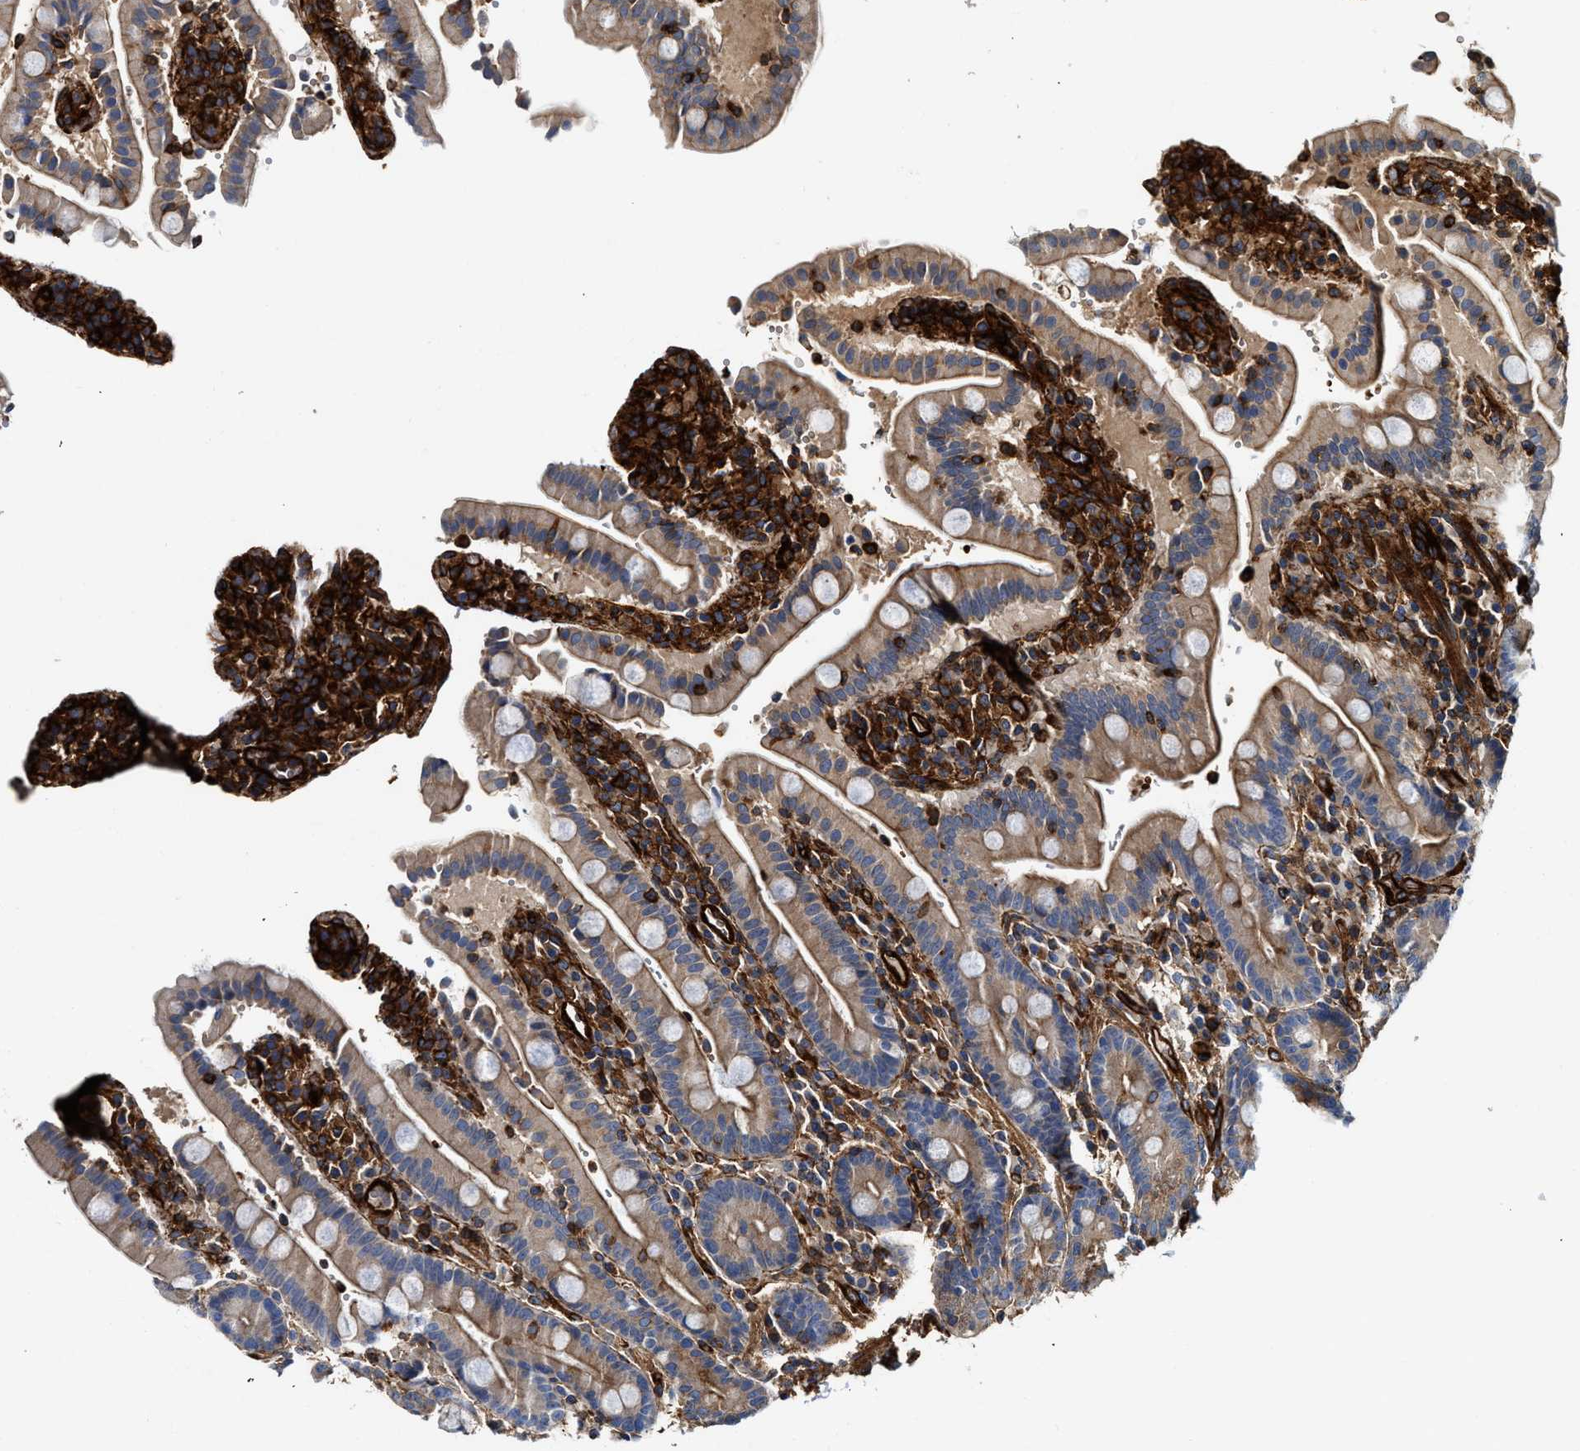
{"staining": {"intensity": "moderate", "quantity": ">75%", "location": "cytoplasmic/membranous"}, "tissue": "duodenum", "cell_type": "Glandular cells", "image_type": "normal", "snomed": [{"axis": "morphology", "description": "Normal tissue, NOS"}, {"axis": "topography", "description": "Small intestine, NOS"}], "caption": "A photomicrograph of duodenum stained for a protein displays moderate cytoplasmic/membranous brown staining in glandular cells. (DAB = brown stain, brightfield microscopy at high magnification).", "gene": "HIP1", "patient": {"sex": "female", "age": 71}}